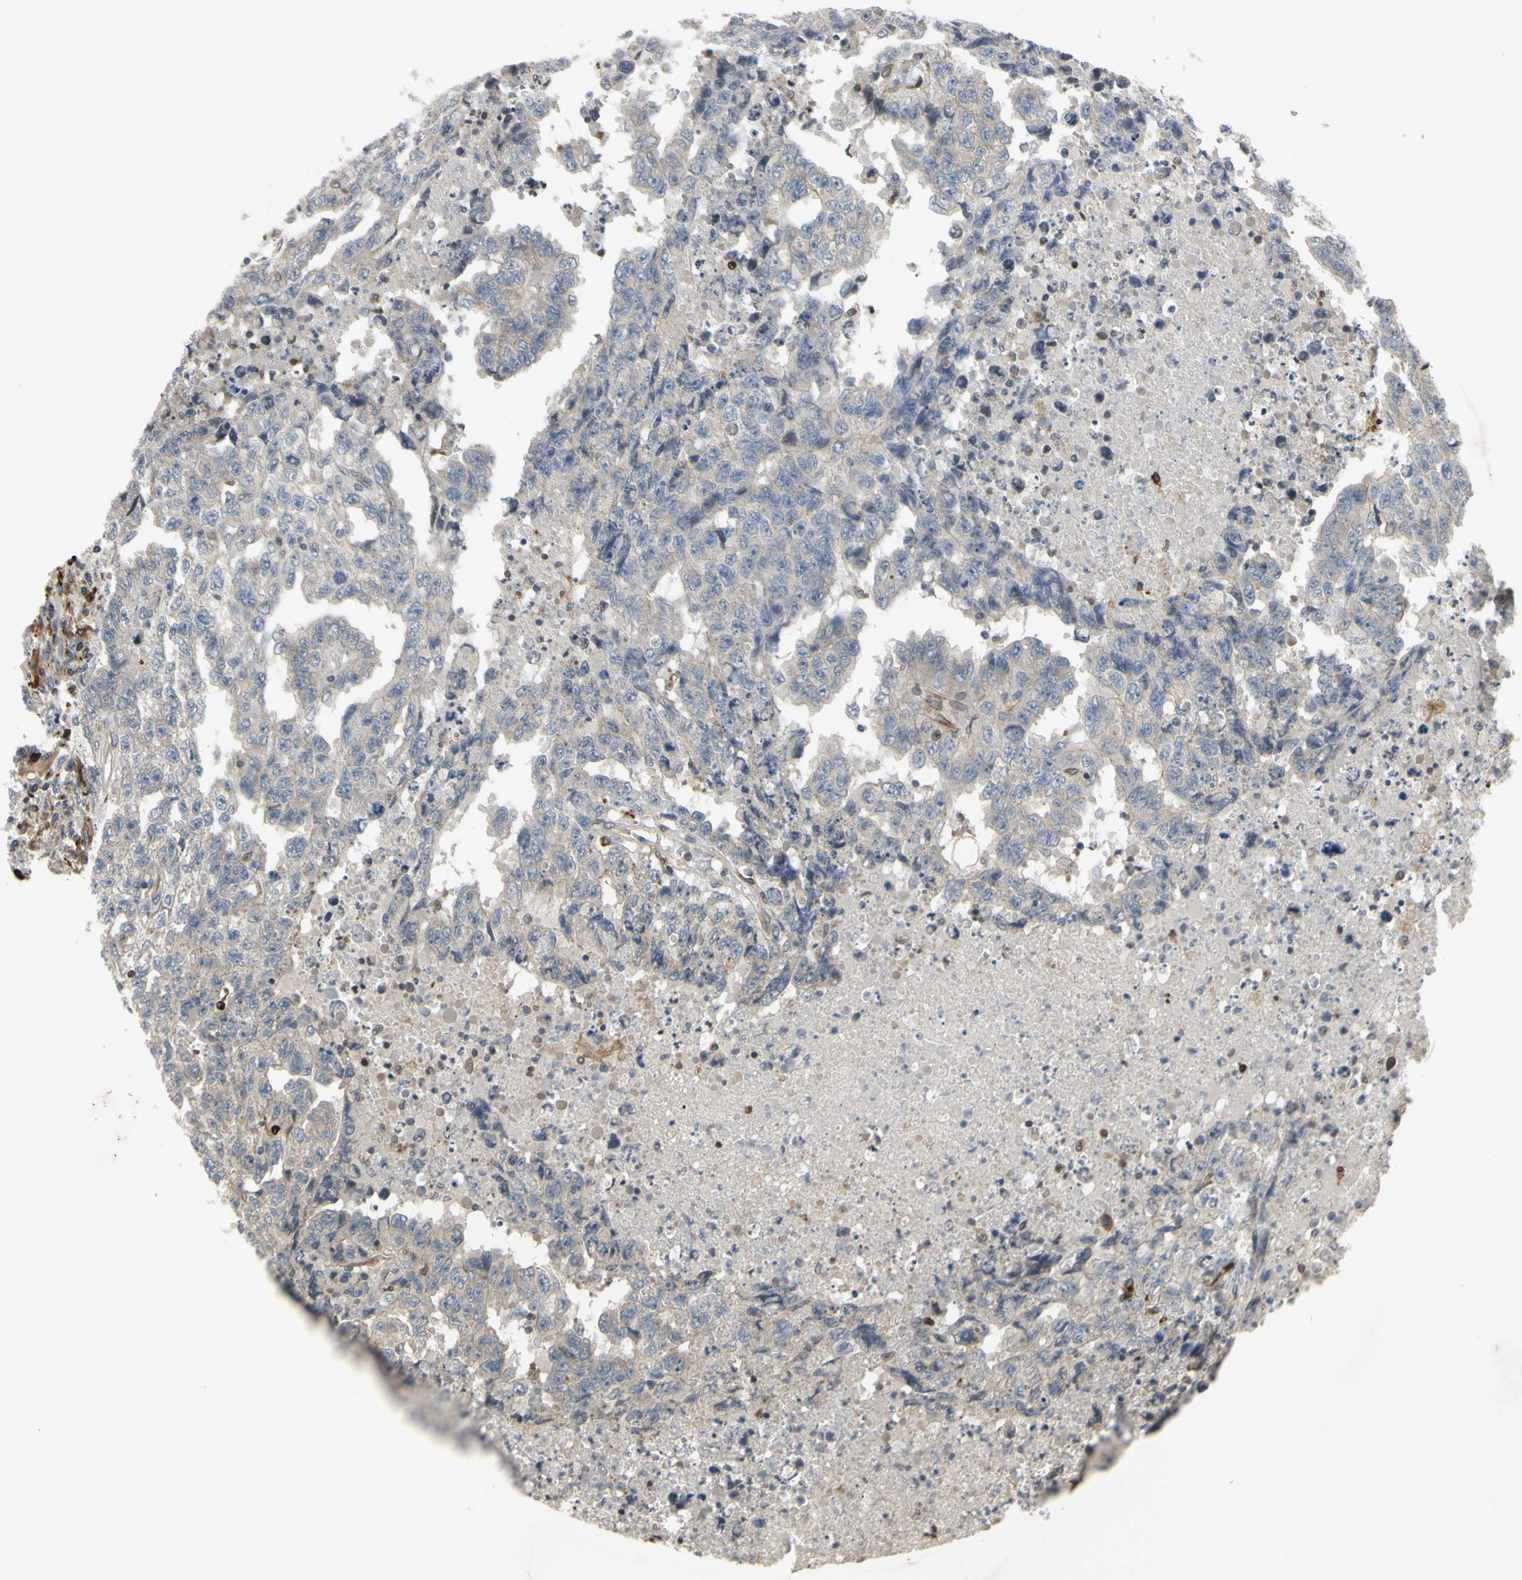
{"staining": {"intensity": "negative", "quantity": "none", "location": "none"}, "tissue": "testis cancer", "cell_type": "Tumor cells", "image_type": "cancer", "snomed": [{"axis": "morphology", "description": "Necrosis, NOS"}, {"axis": "morphology", "description": "Carcinoma, Embryonal, NOS"}, {"axis": "topography", "description": "Testis"}], "caption": "IHC photomicrograph of neoplastic tissue: human testis cancer (embryonal carcinoma) stained with DAB (3,3'-diaminobenzidine) demonstrates no significant protein staining in tumor cells. Nuclei are stained in blue.", "gene": "PLXNA2", "patient": {"sex": "male", "age": 19}}